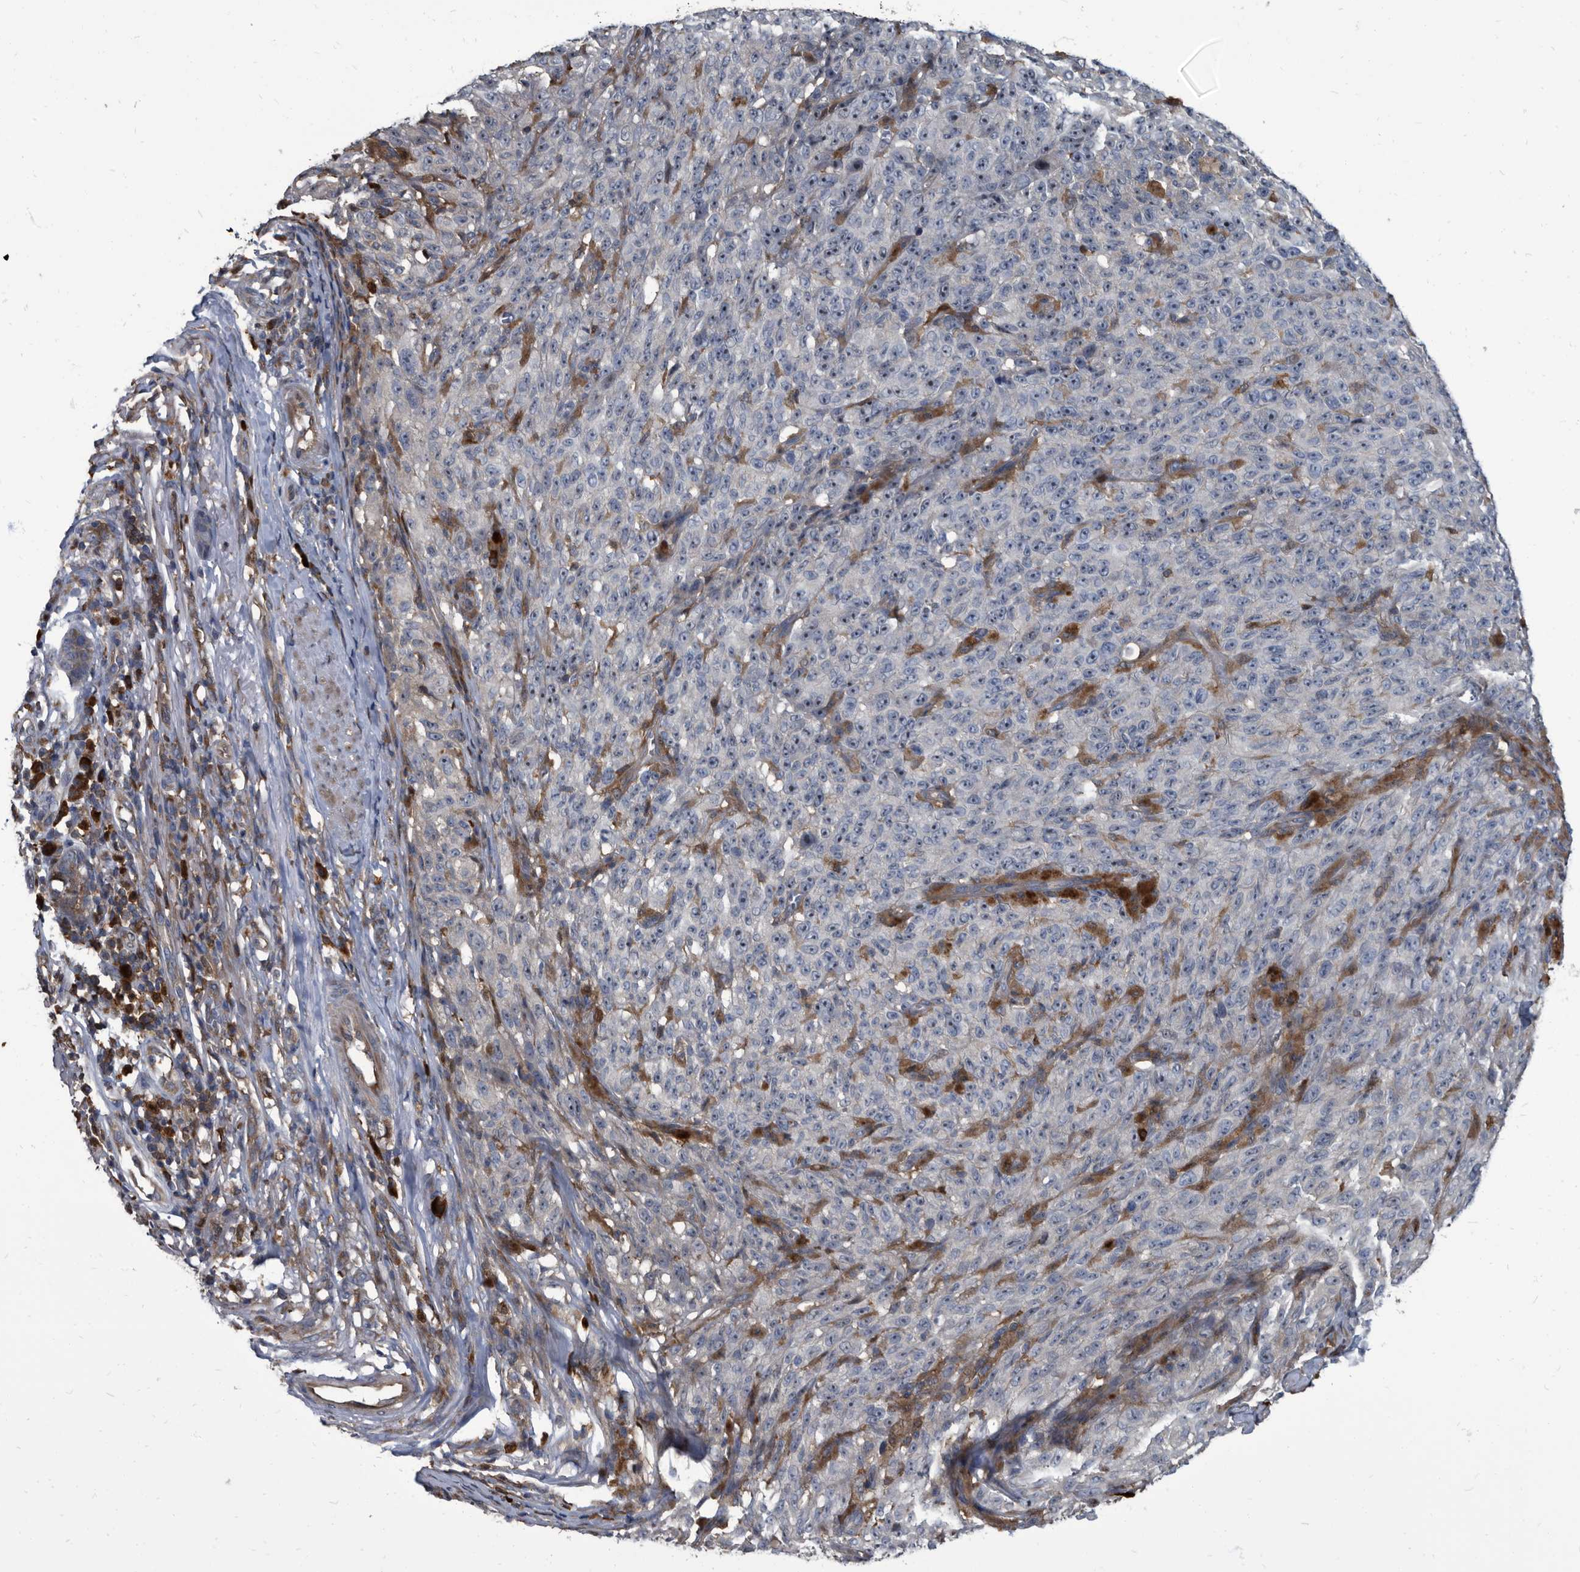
{"staining": {"intensity": "negative", "quantity": "none", "location": "none"}, "tissue": "melanoma", "cell_type": "Tumor cells", "image_type": "cancer", "snomed": [{"axis": "morphology", "description": "Malignant melanoma, NOS"}, {"axis": "topography", "description": "Skin"}], "caption": "This is an immunohistochemistry (IHC) photomicrograph of human malignant melanoma. There is no positivity in tumor cells.", "gene": "CDV3", "patient": {"sex": "female", "age": 82}}